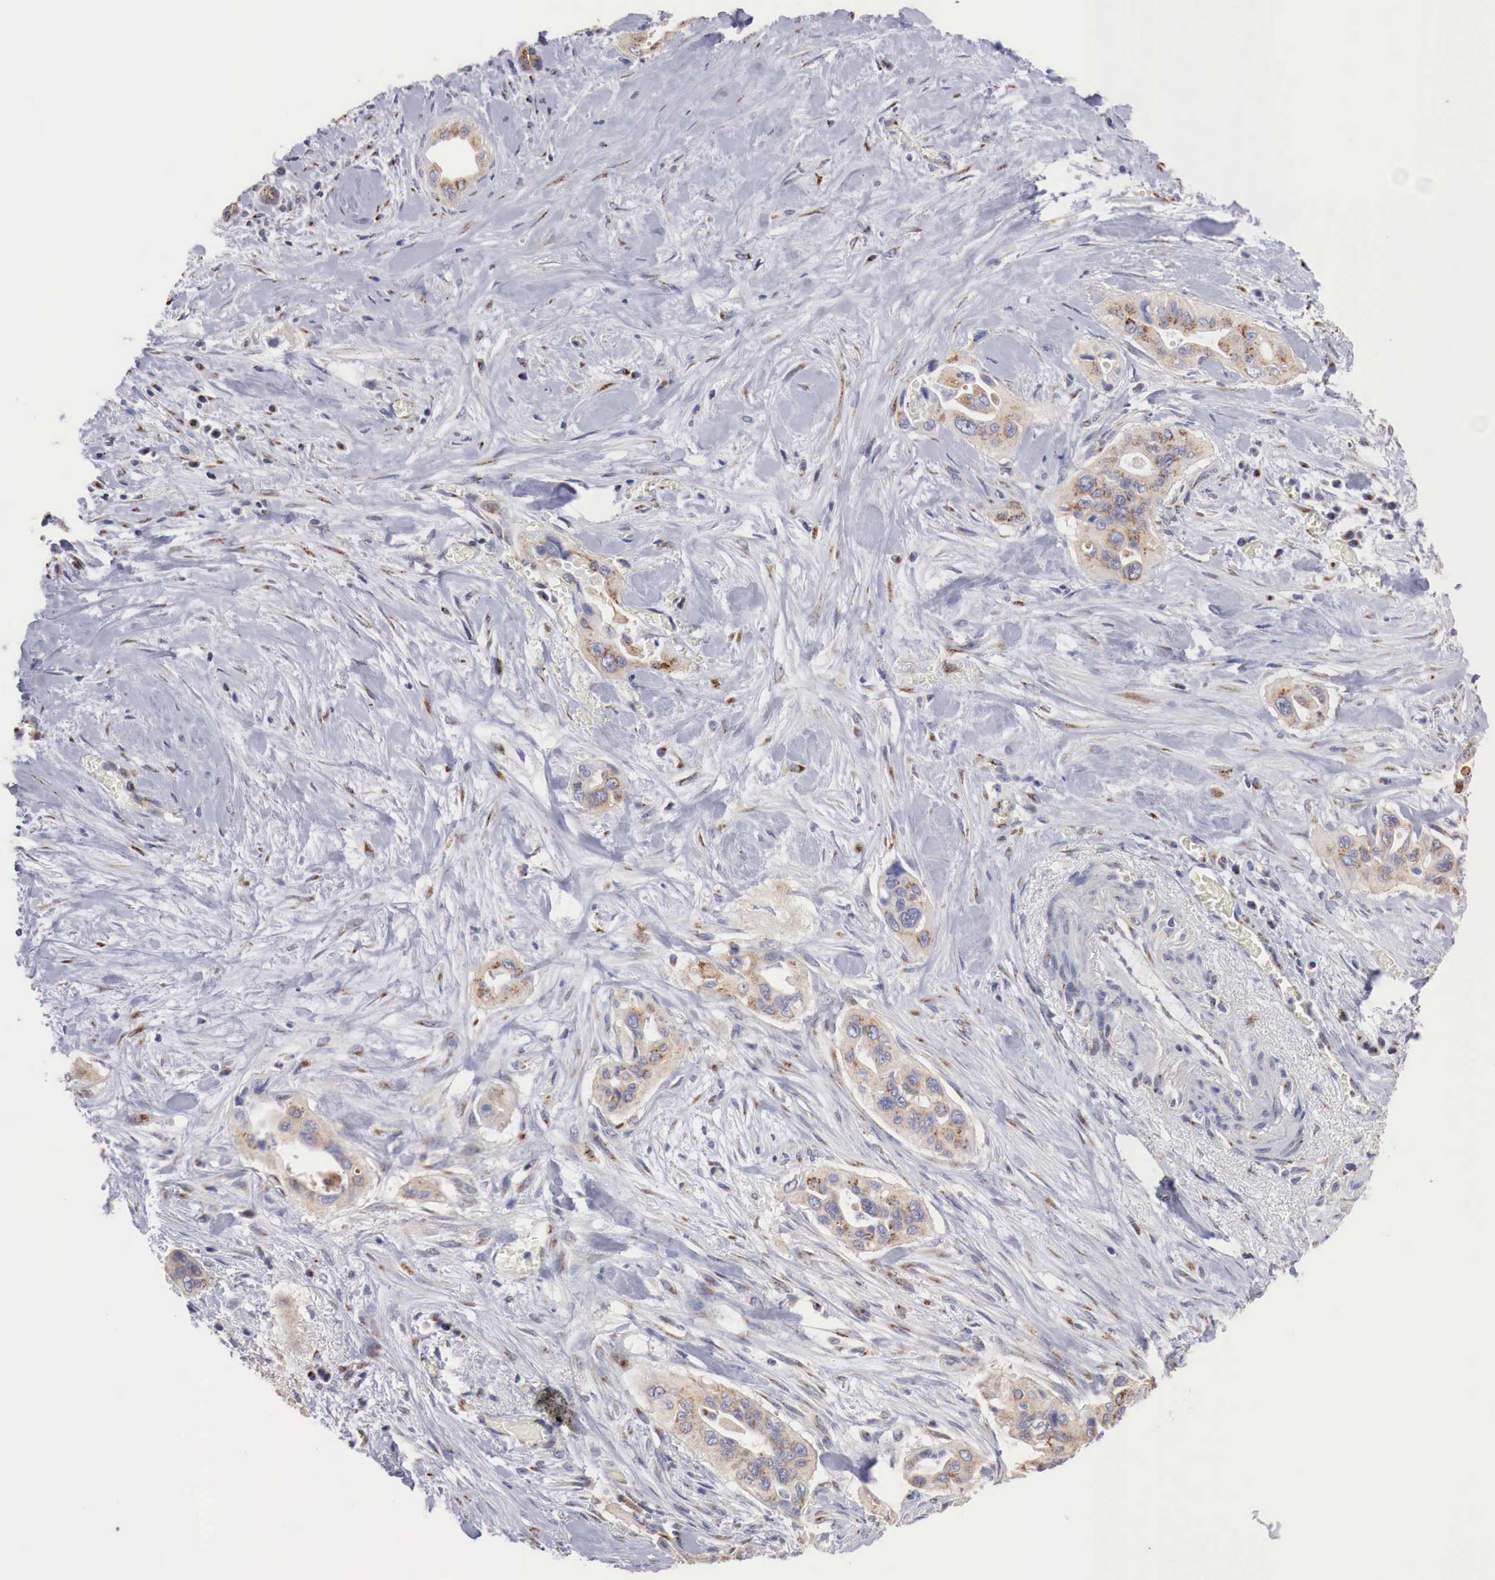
{"staining": {"intensity": "moderate", "quantity": ">75%", "location": "cytoplasmic/membranous"}, "tissue": "pancreatic cancer", "cell_type": "Tumor cells", "image_type": "cancer", "snomed": [{"axis": "morphology", "description": "Adenocarcinoma, NOS"}, {"axis": "topography", "description": "Pancreas"}], "caption": "Approximately >75% of tumor cells in pancreatic adenocarcinoma display moderate cytoplasmic/membranous protein positivity as visualized by brown immunohistochemical staining.", "gene": "SYAP1", "patient": {"sex": "male", "age": 77}}